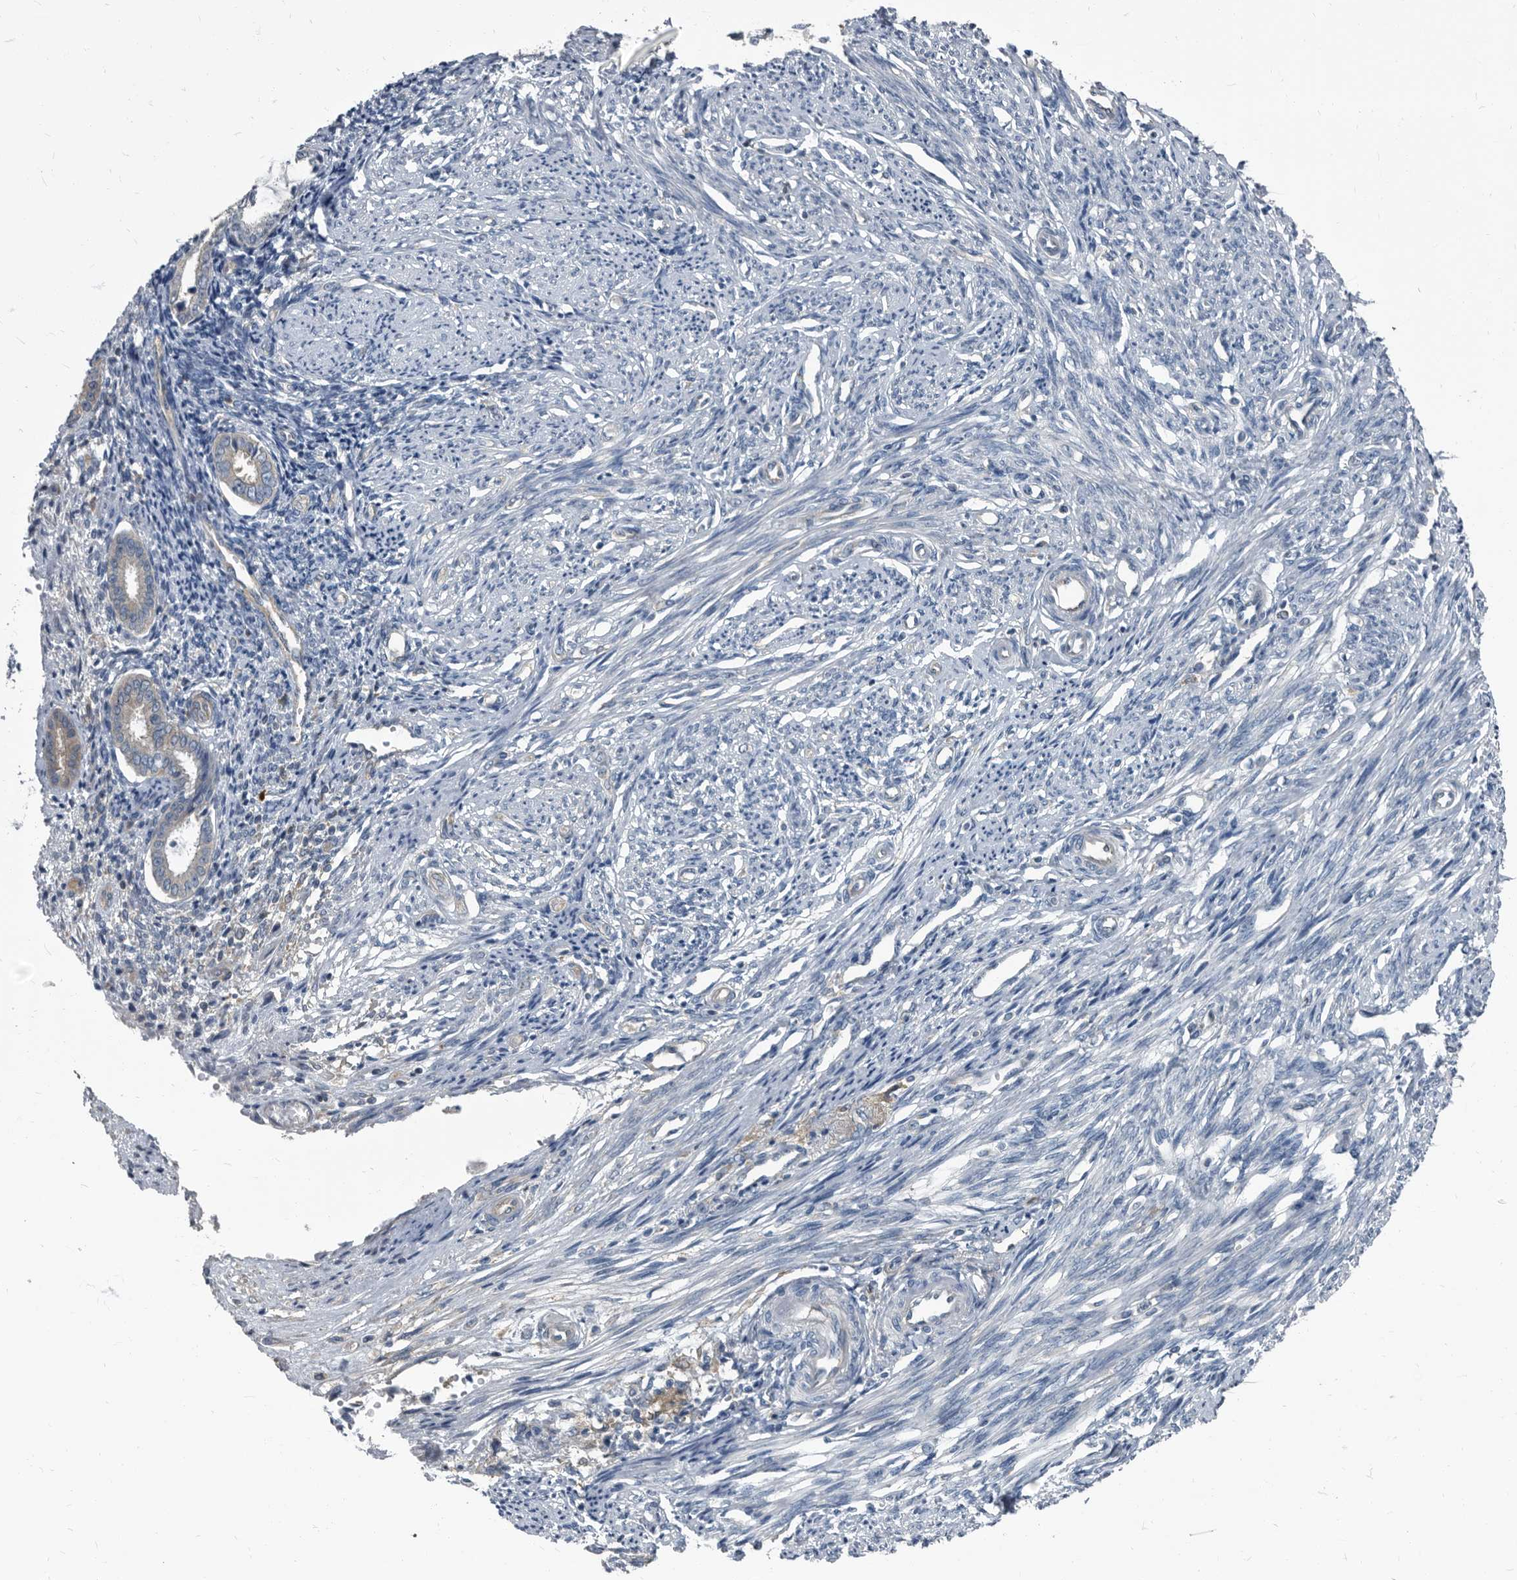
{"staining": {"intensity": "negative", "quantity": "none", "location": "none"}, "tissue": "endometrium", "cell_type": "Cells in endometrial stroma", "image_type": "normal", "snomed": [{"axis": "morphology", "description": "Normal tissue, NOS"}, {"axis": "topography", "description": "Endometrium"}], "caption": "Normal endometrium was stained to show a protein in brown. There is no significant expression in cells in endometrial stroma. Brightfield microscopy of immunohistochemistry stained with DAB (3,3'-diaminobenzidine) (brown) and hematoxylin (blue), captured at high magnification.", "gene": "CDV3", "patient": {"sex": "female", "age": 56}}